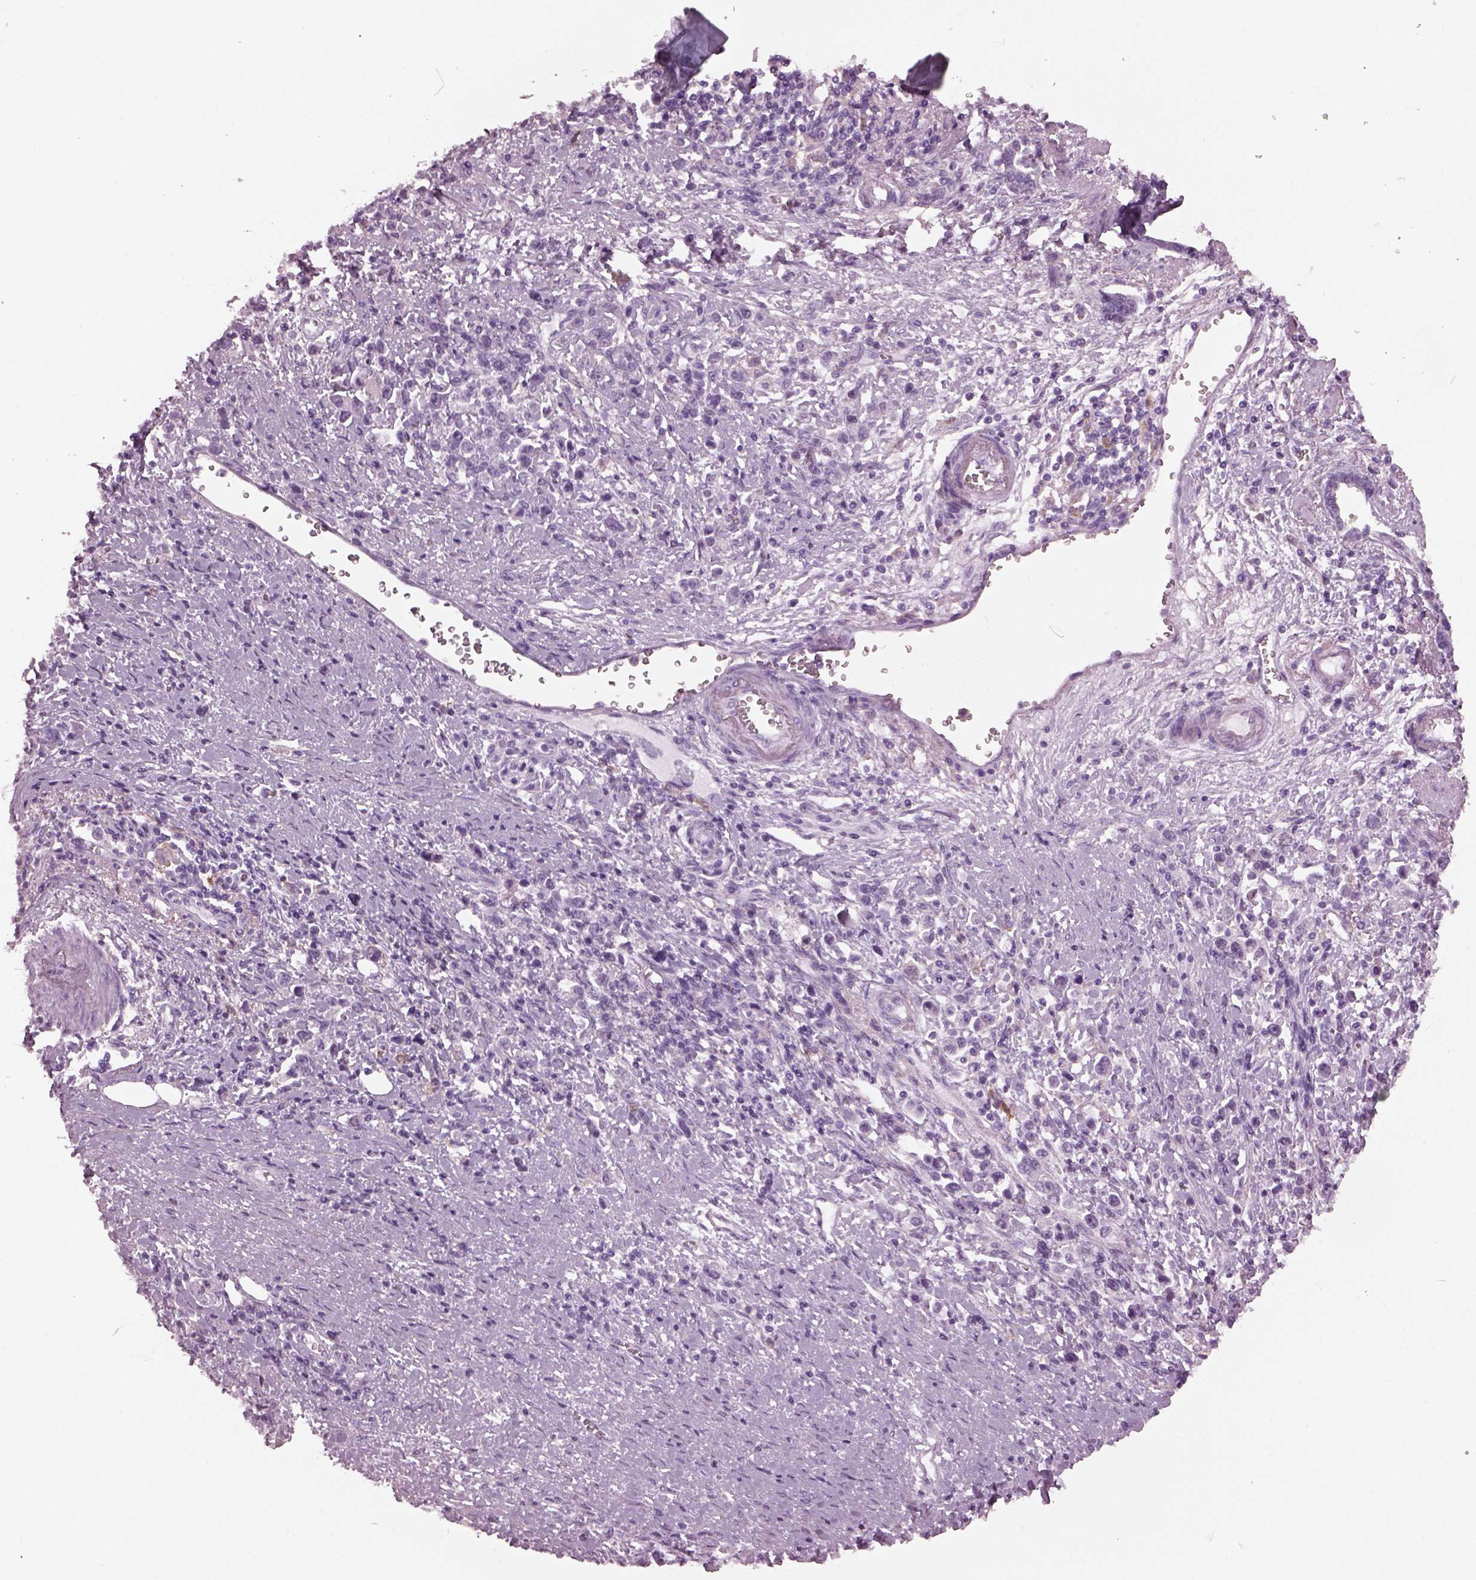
{"staining": {"intensity": "negative", "quantity": "none", "location": "none"}, "tissue": "stomach cancer", "cell_type": "Tumor cells", "image_type": "cancer", "snomed": [{"axis": "morphology", "description": "Adenocarcinoma, NOS"}, {"axis": "topography", "description": "Stomach"}], "caption": "A high-resolution photomicrograph shows immunohistochemistry staining of stomach cancer, which shows no significant staining in tumor cells. Brightfield microscopy of immunohistochemistry stained with DAB (3,3'-diaminobenzidine) (brown) and hematoxylin (blue), captured at high magnification.", "gene": "SHTN1", "patient": {"sex": "male", "age": 63}}